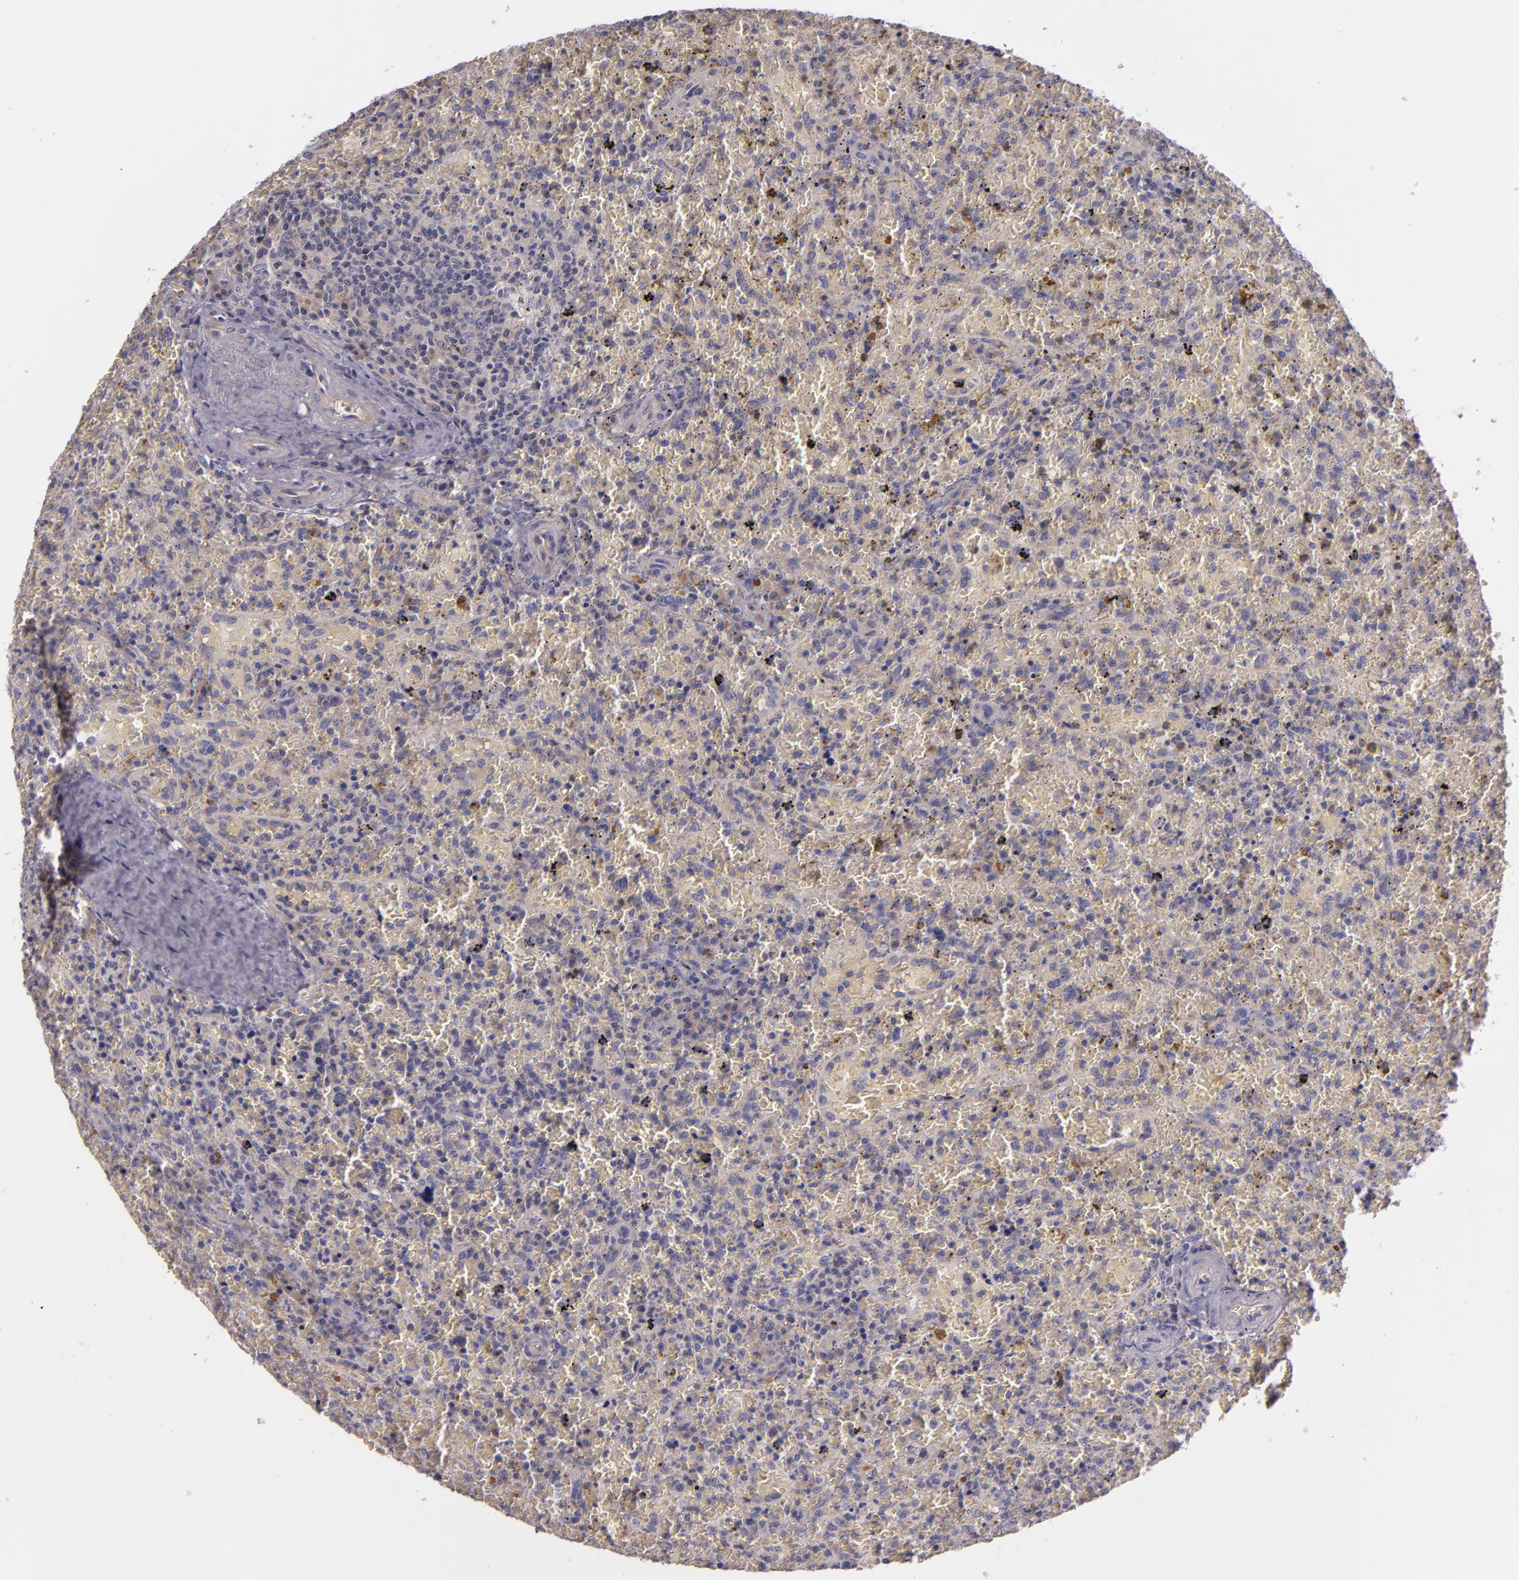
{"staining": {"intensity": "weak", "quantity": "<25%", "location": "cytoplasmic/membranous"}, "tissue": "lymphoma", "cell_type": "Tumor cells", "image_type": "cancer", "snomed": [{"axis": "morphology", "description": "Malignant lymphoma, non-Hodgkin's type, High grade"}, {"axis": "topography", "description": "Spleen"}, {"axis": "topography", "description": "Lymph node"}], "caption": "Human malignant lymphoma, non-Hodgkin's type (high-grade) stained for a protein using IHC displays no expression in tumor cells.", "gene": "RALGAPA1", "patient": {"sex": "female", "age": 70}}